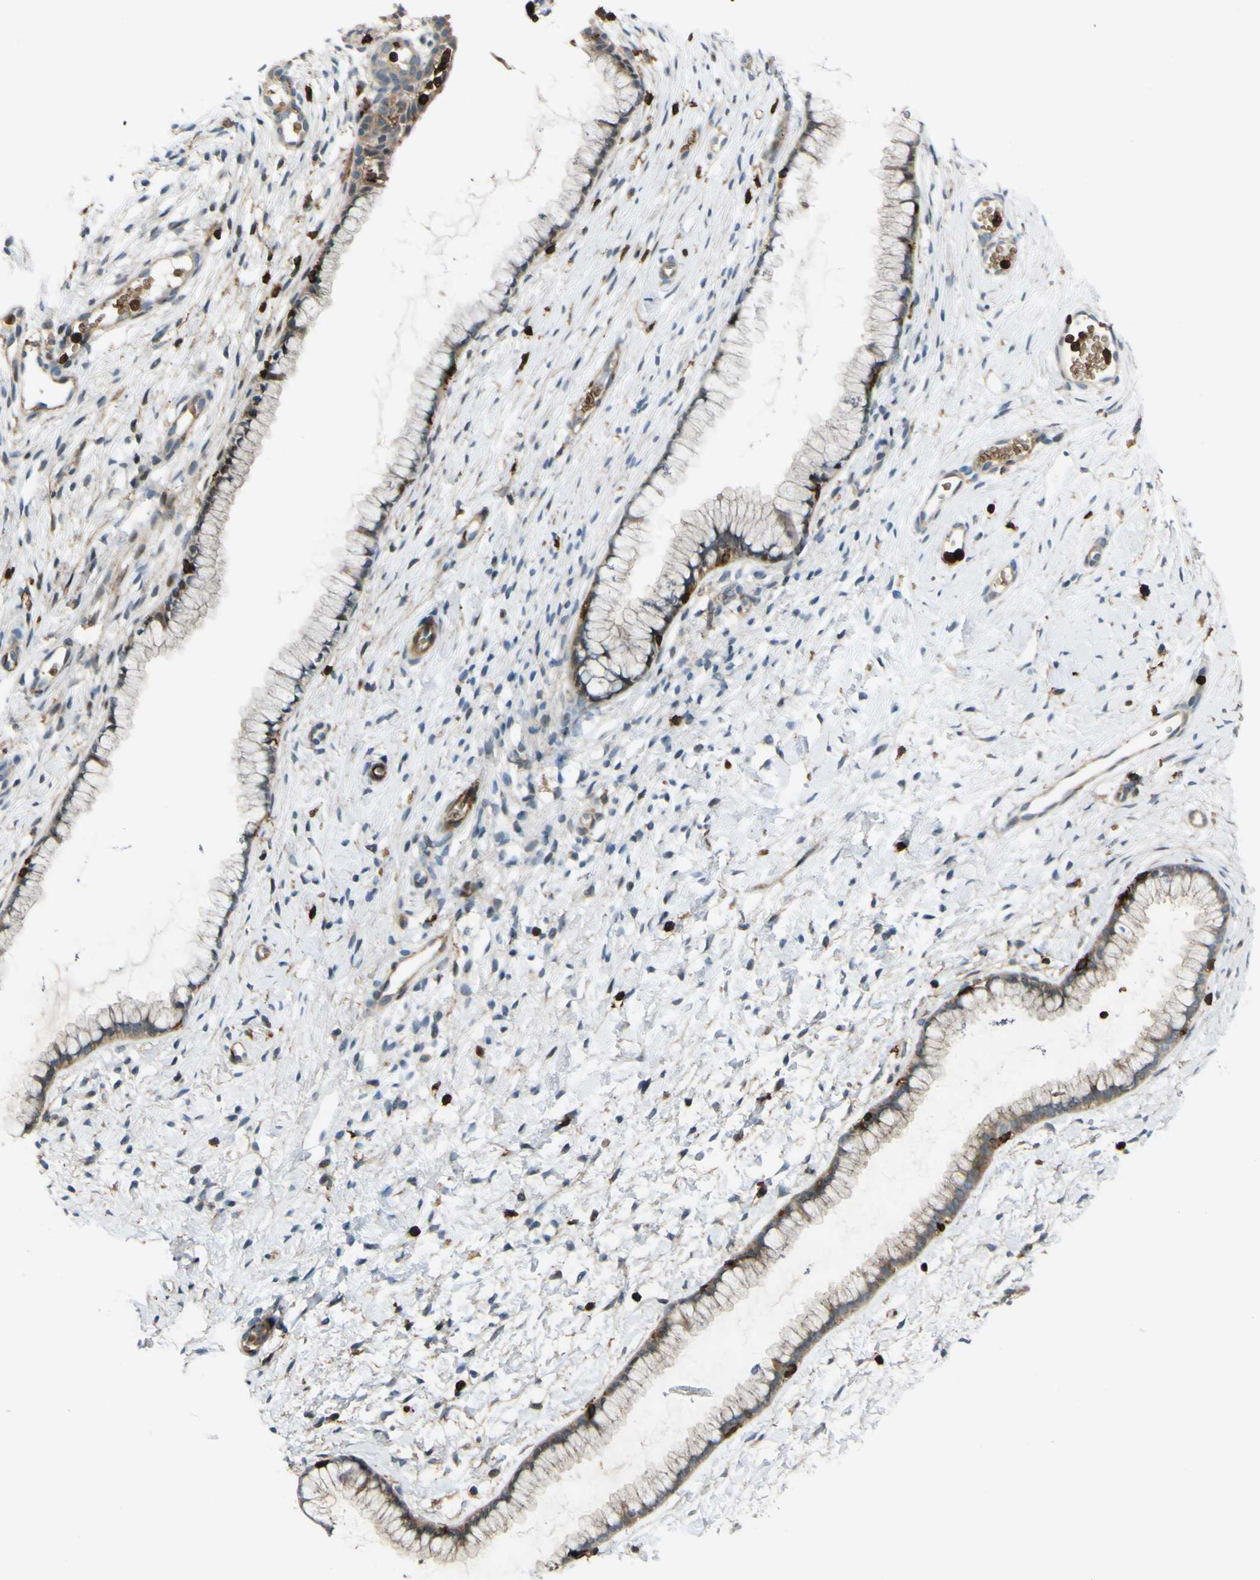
{"staining": {"intensity": "weak", "quantity": ">75%", "location": "cytoplasmic/membranous"}, "tissue": "cervix", "cell_type": "Glandular cells", "image_type": "normal", "snomed": [{"axis": "morphology", "description": "Normal tissue, NOS"}, {"axis": "topography", "description": "Cervix"}], "caption": "Protein analysis of benign cervix reveals weak cytoplasmic/membranous expression in approximately >75% of glandular cells. The protein of interest is shown in brown color, while the nuclei are stained blue.", "gene": "PCDHB5", "patient": {"sex": "female", "age": 65}}